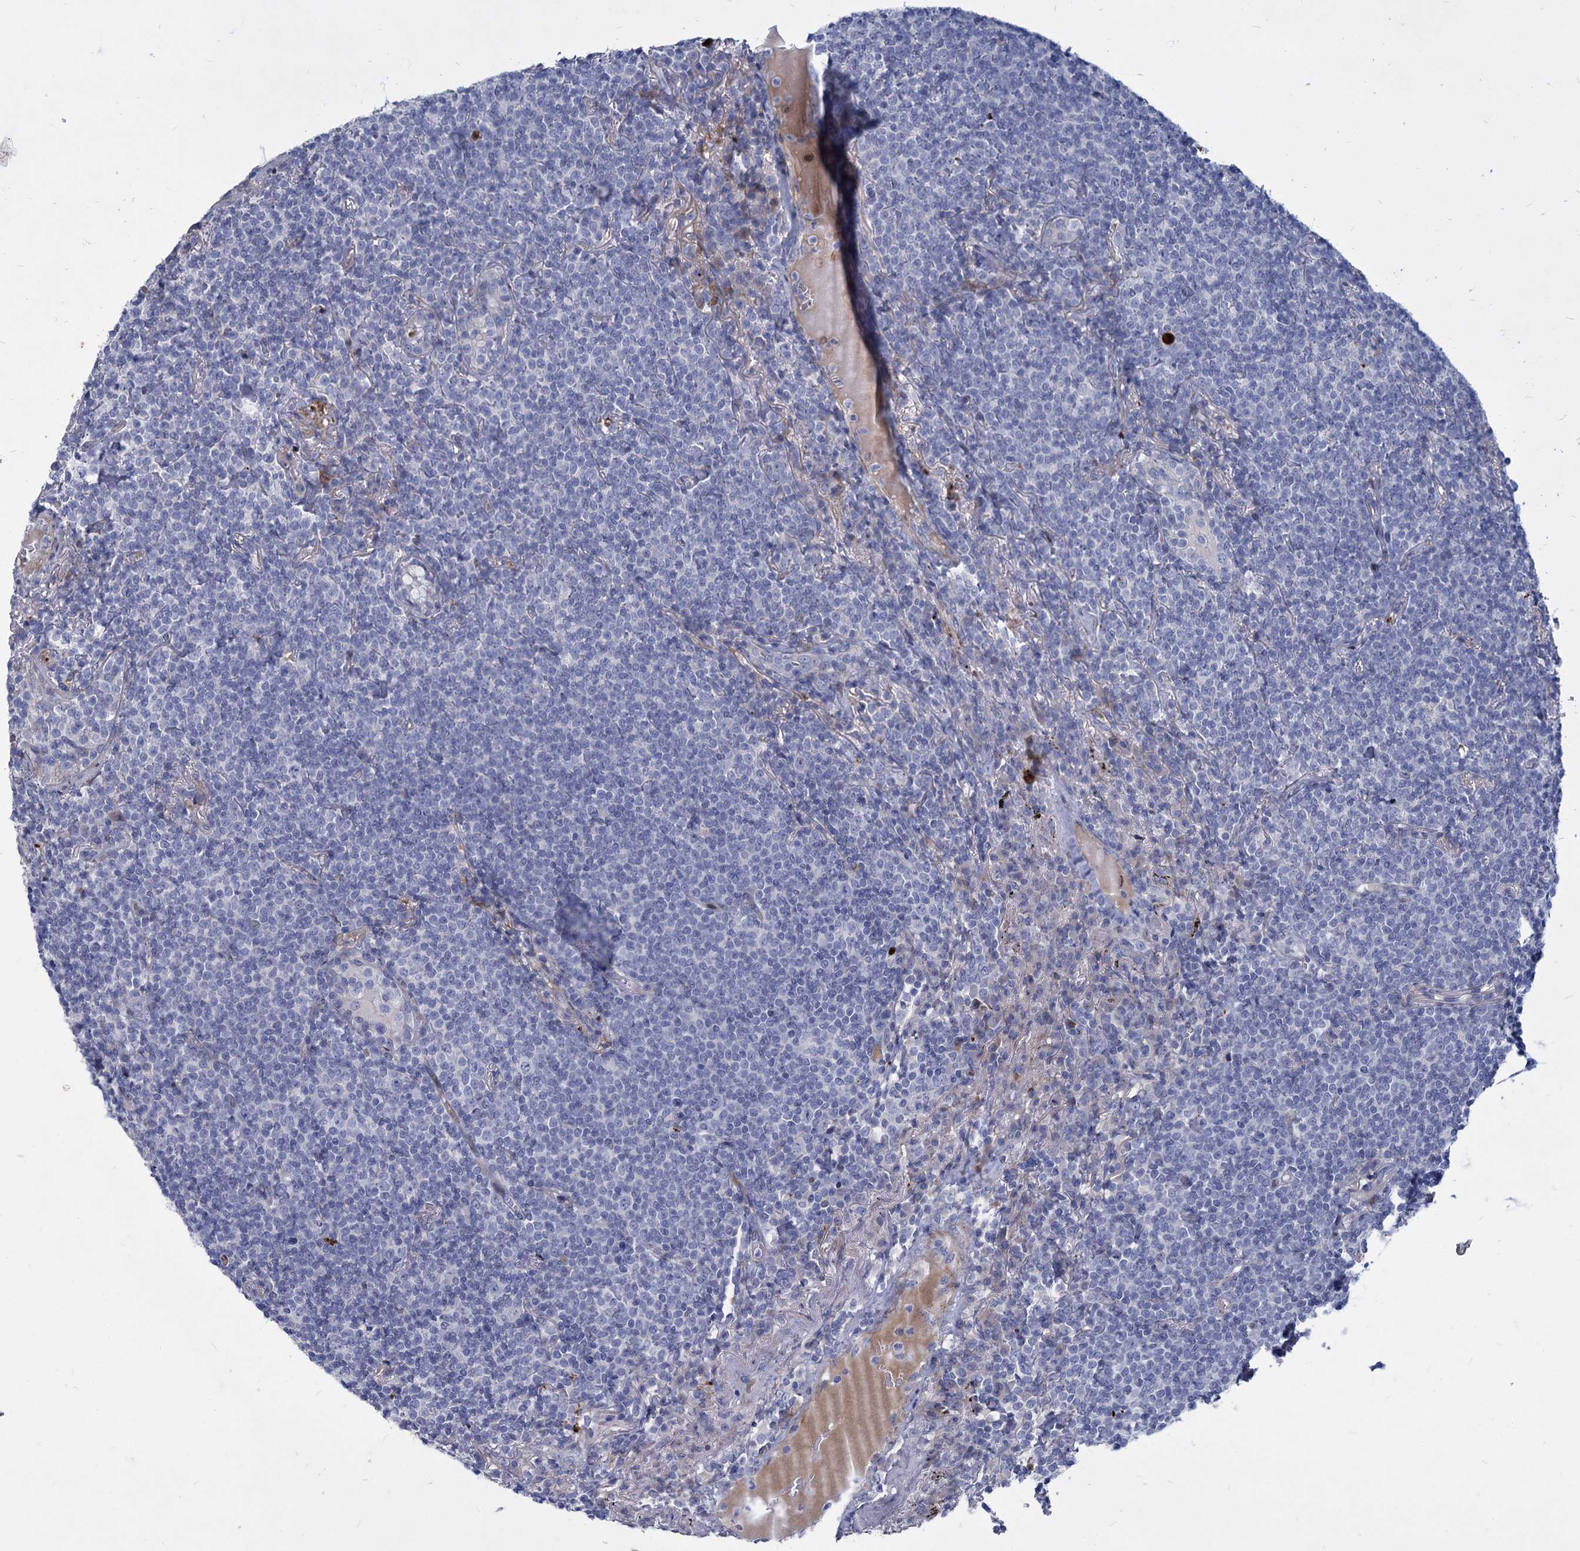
{"staining": {"intensity": "negative", "quantity": "none", "location": "none"}, "tissue": "lymphoma", "cell_type": "Tumor cells", "image_type": "cancer", "snomed": [{"axis": "morphology", "description": "Malignant lymphoma, non-Hodgkin's type, Low grade"}, {"axis": "topography", "description": "Lung"}], "caption": "Tumor cells show no significant staining in malignant lymphoma, non-Hodgkin's type (low-grade).", "gene": "TRIM77", "patient": {"sex": "female", "age": 71}}